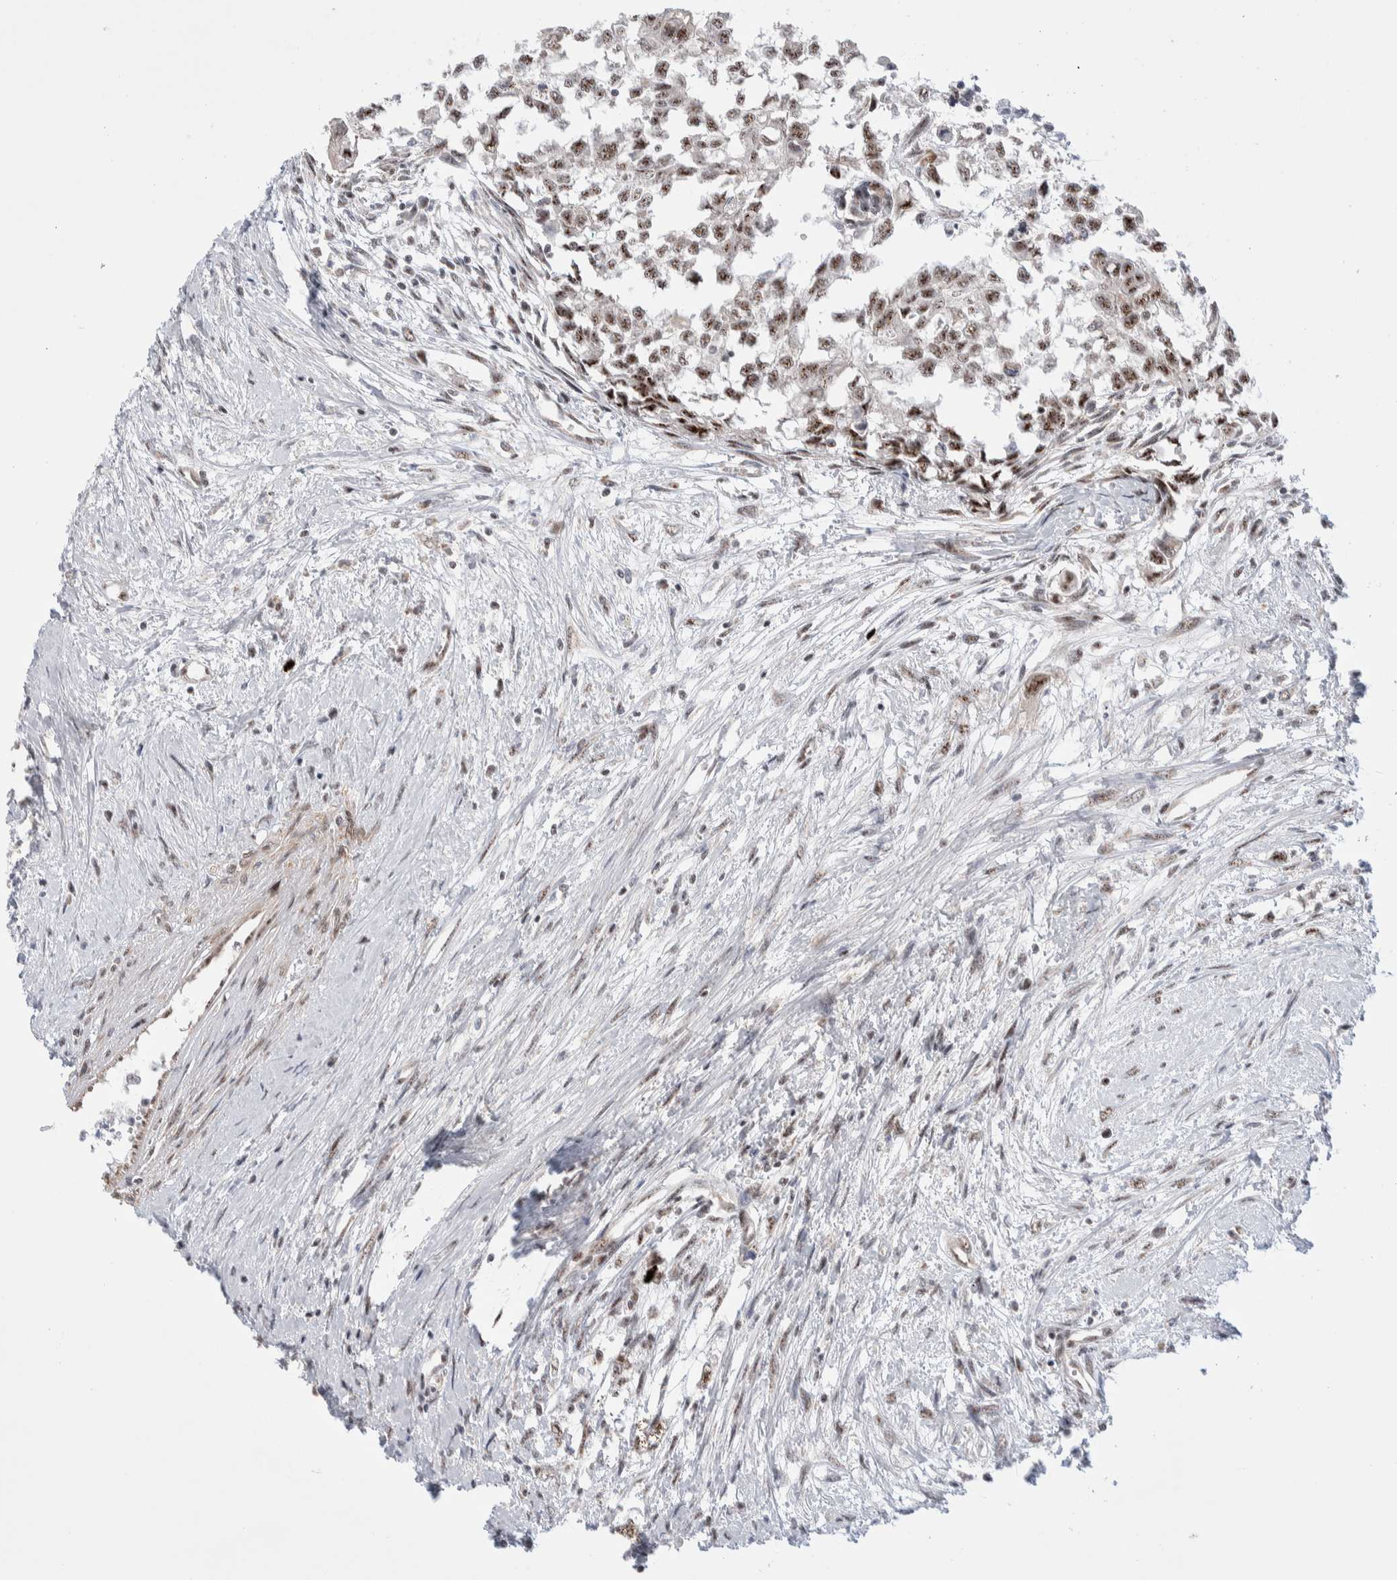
{"staining": {"intensity": "moderate", "quantity": "25%-75%", "location": "nuclear"}, "tissue": "testis cancer", "cell_type": "Tumor cells", "image_type": "cancer", "snomed": [{"axis": "morphology", "description": "Seminoma, NOS"}, {"axis": "morphology", "description": "Carcinoma, Embryonal, NOS"}, {"axis": "topography", "description": "Testis"}], "caption": "A histopathology image of human testis cancer (embryonal carcinoma) stained for a protein demonstrates moderate nuclear brown staining in tumor cells.", "gene": "ZNF695", "patient": {"sex": "male", "age": 51}}